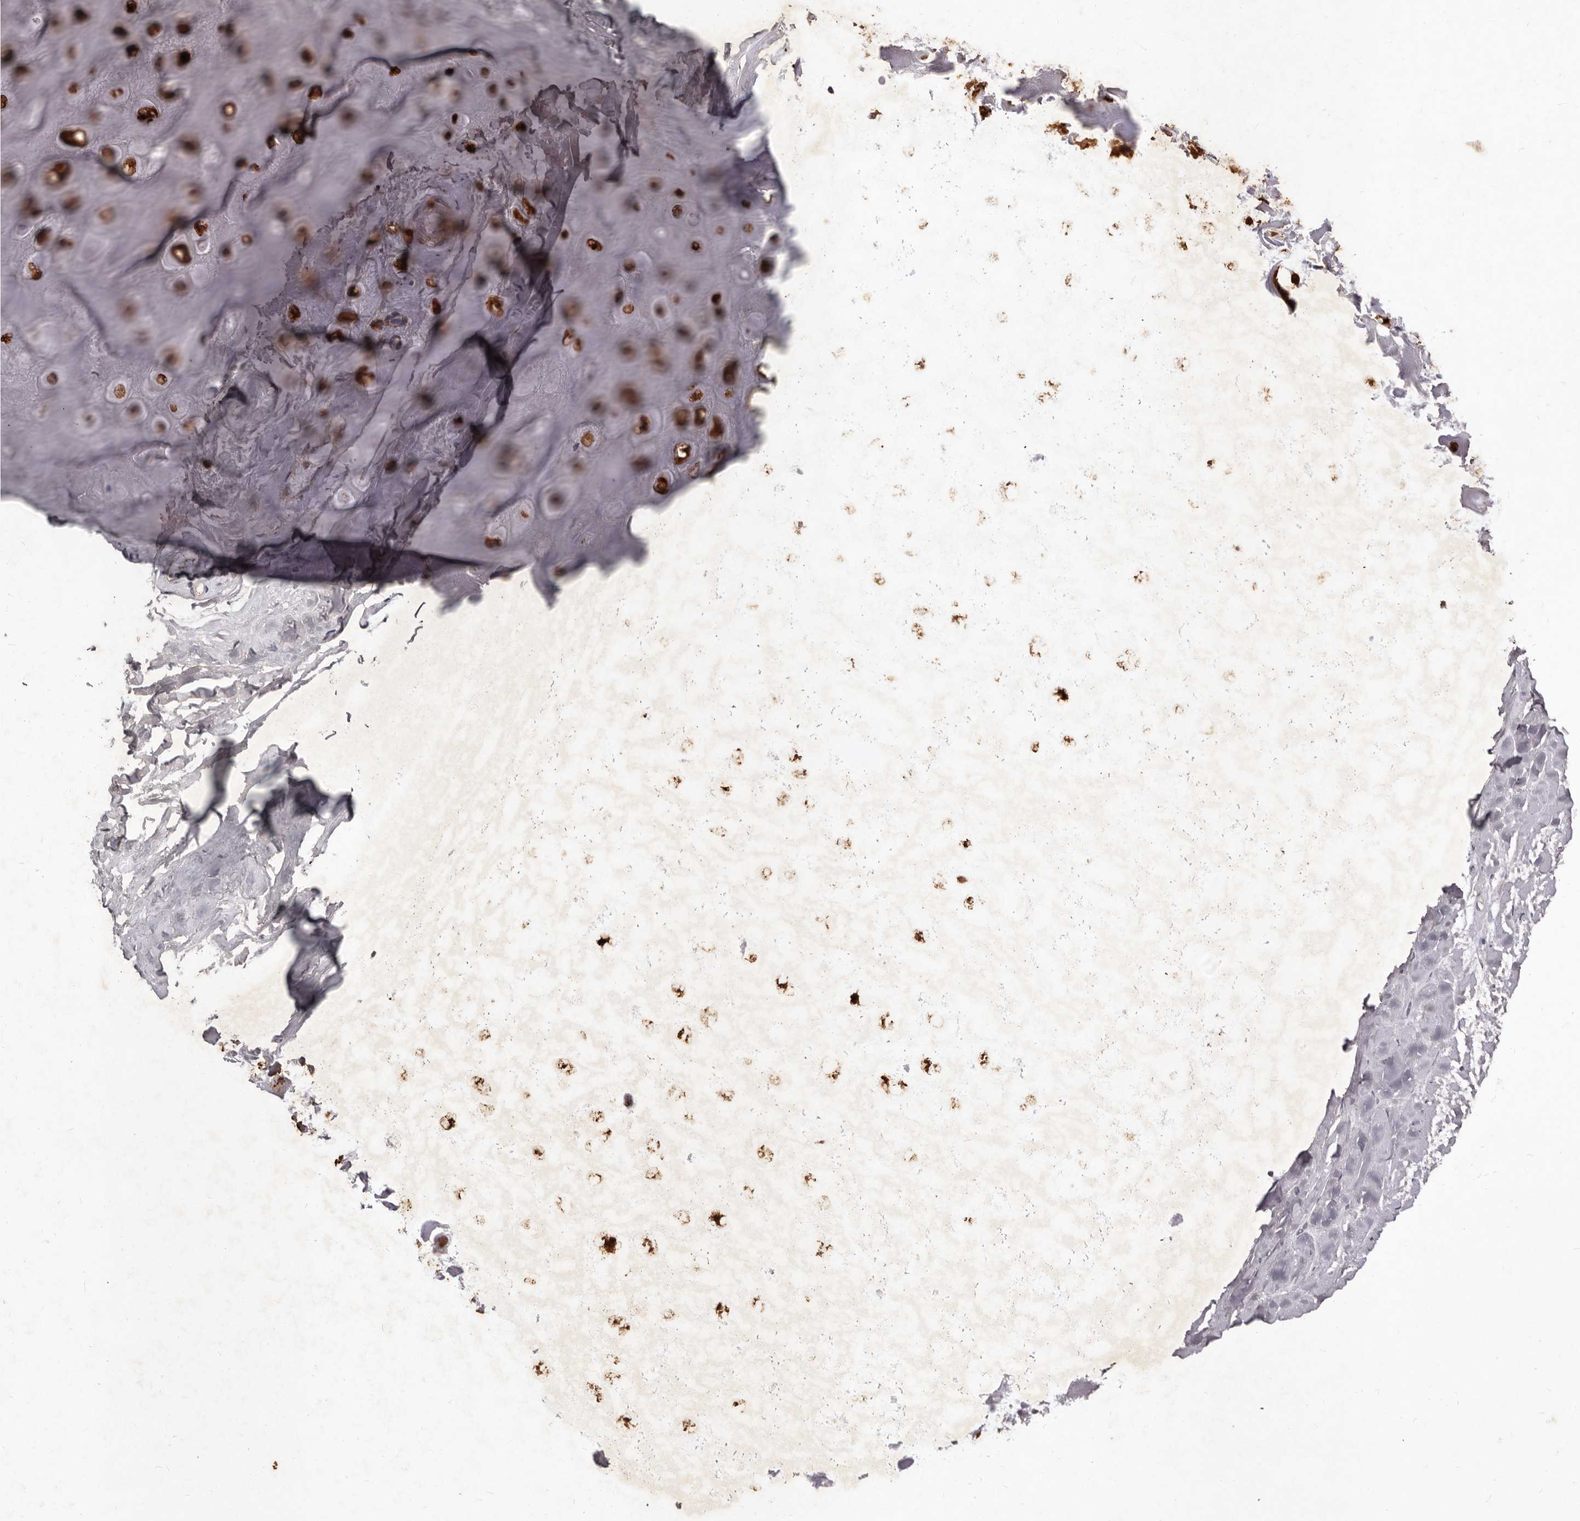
{"staining": {"intensity": "weak", "quantity": ">75%", "location": "cytoplasmic/membranous"}, "tissue": "adipose tissue", "cell_type": "Adipocytes", "image_type": "normal", "snomed": [{"axis": "morphology", "description": "Normal tissue, NOS"}, {"axis": "morphology", "description": "Basal cell carcinoma"}, {"axis": "topography", "description": "Skin"}], "caption": "Immunohistochemistry (IHC) micrograph of unremarkable adipose tissue: human adipose tissue stained using immunohistochemistry exhibits low levels of weak protein expression localized specifically in the cytoplasmic/membranous of adipocytes, appearing as a cytoplasmic/membranous brown color.", "gene": "CXCL14", "patient": {"sex": "female", "age": 89}}